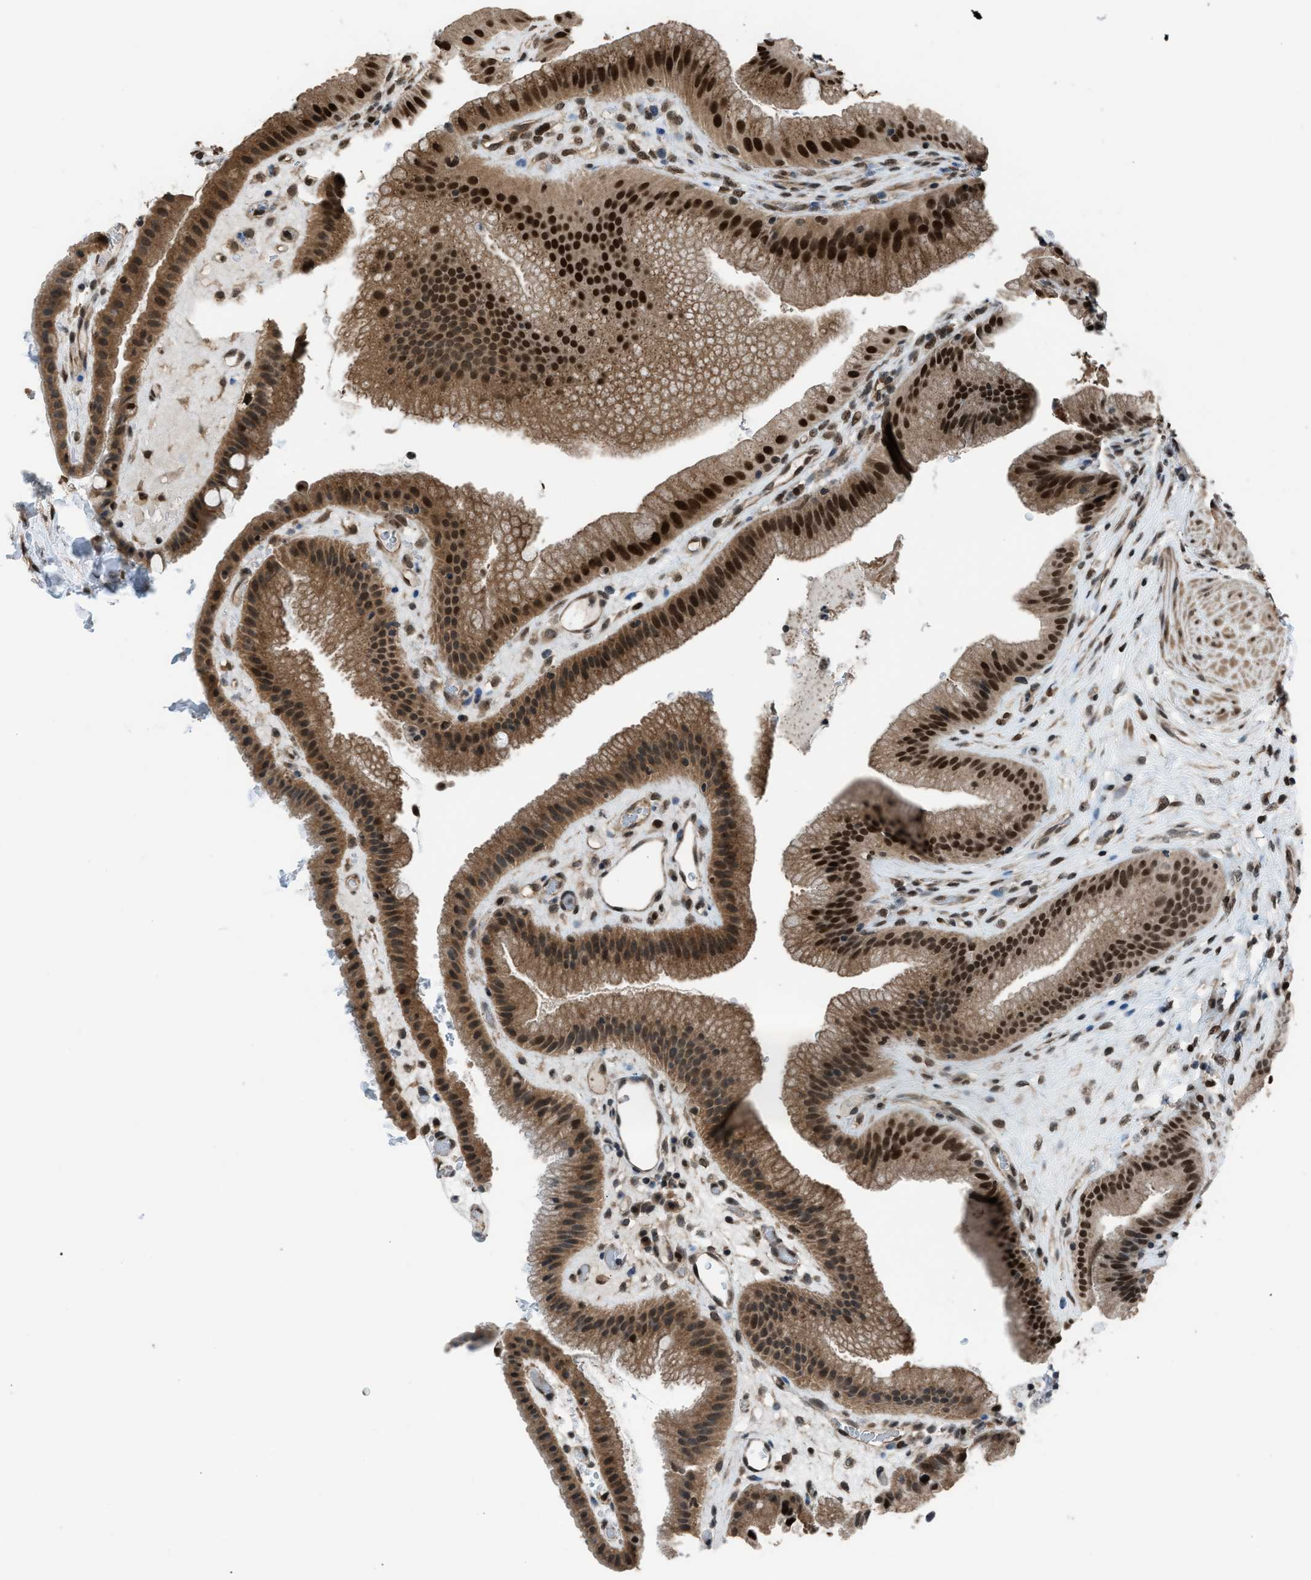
{"staining": {"intensity": "strong", "quantity": ">75%", "location": "cytoplasmic/membranous,nuclear"}, "tissue": "gallbladder", "cell_type": "Glandular cells", "image_type": "normal", "snomed": [{"axis": "morphology", "description": "Normal tissue, NOS"}, {"axis": "topography", "description": "Gallbladder"}], "caption": "An image of human gallbladder stained for a protein exhibits strong cytoplasmic/membranous,nuclear brown staining in glandular cells.", "gene": "KPNA6", "patient": {"sex": "male", "age": 49}}